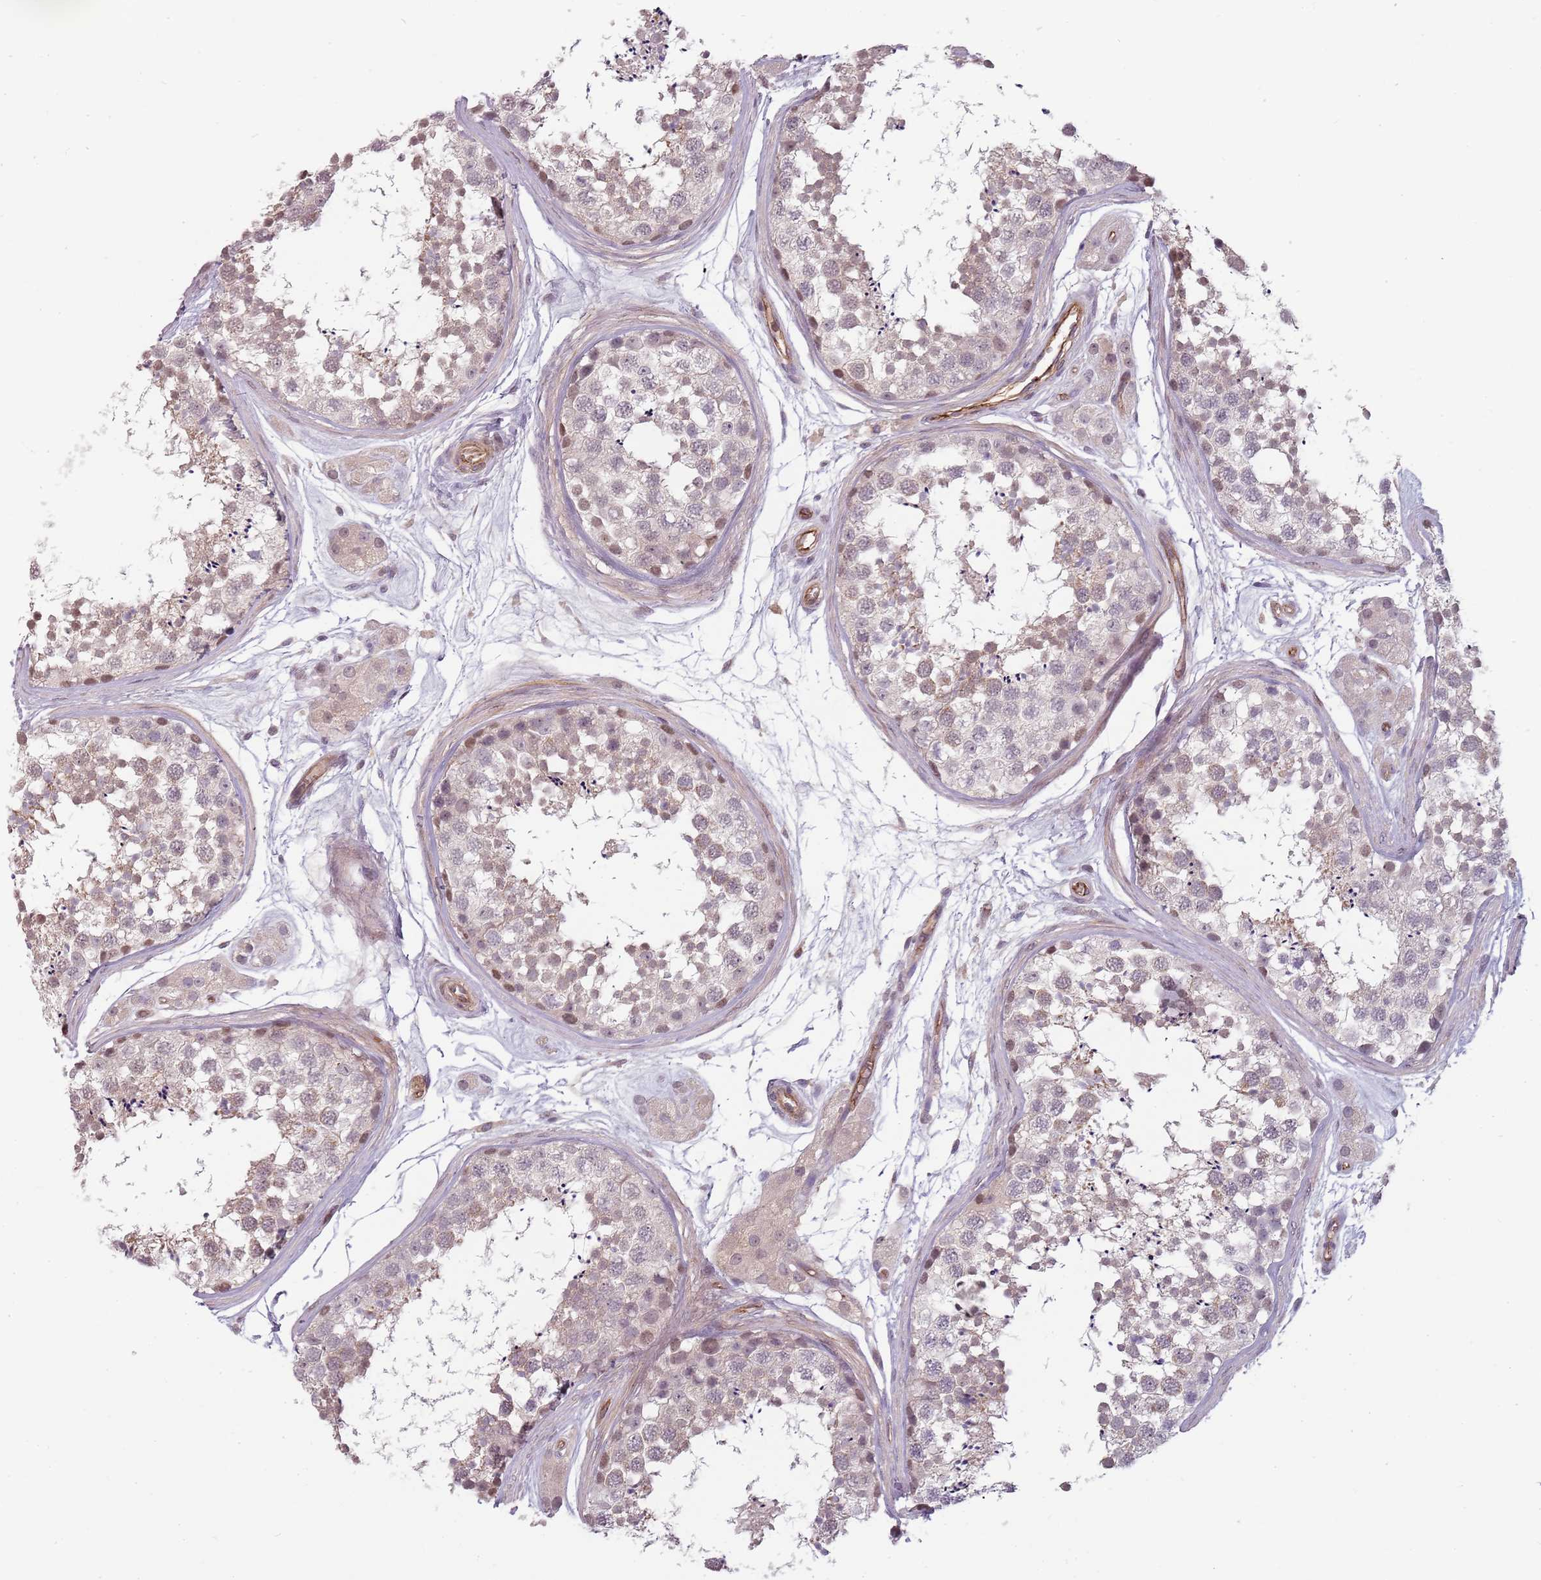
{"staining": {"intensity": "weak", "quantity": "25%-75%", "location": "cytoplasmic/membranous,nuclear"}, "tissue": "testis", "cell_type": "Cells in seminiferous ducts", "image_type": "normal", "snomed": [{"axis": "morphology", "description": "Normal tissue, NOS"}, {"axis": "topography", "description": "Testis"}], "caption": "Benign testis demonstrates weak cytoplasmic/membranous,nuclear expression in approximately 25%-75% of cells in seminiferous ducts, visualized by immunohistochemistry.", "gene": "PPP1R14C", "patient": {"sex": "male", "age": 56}}